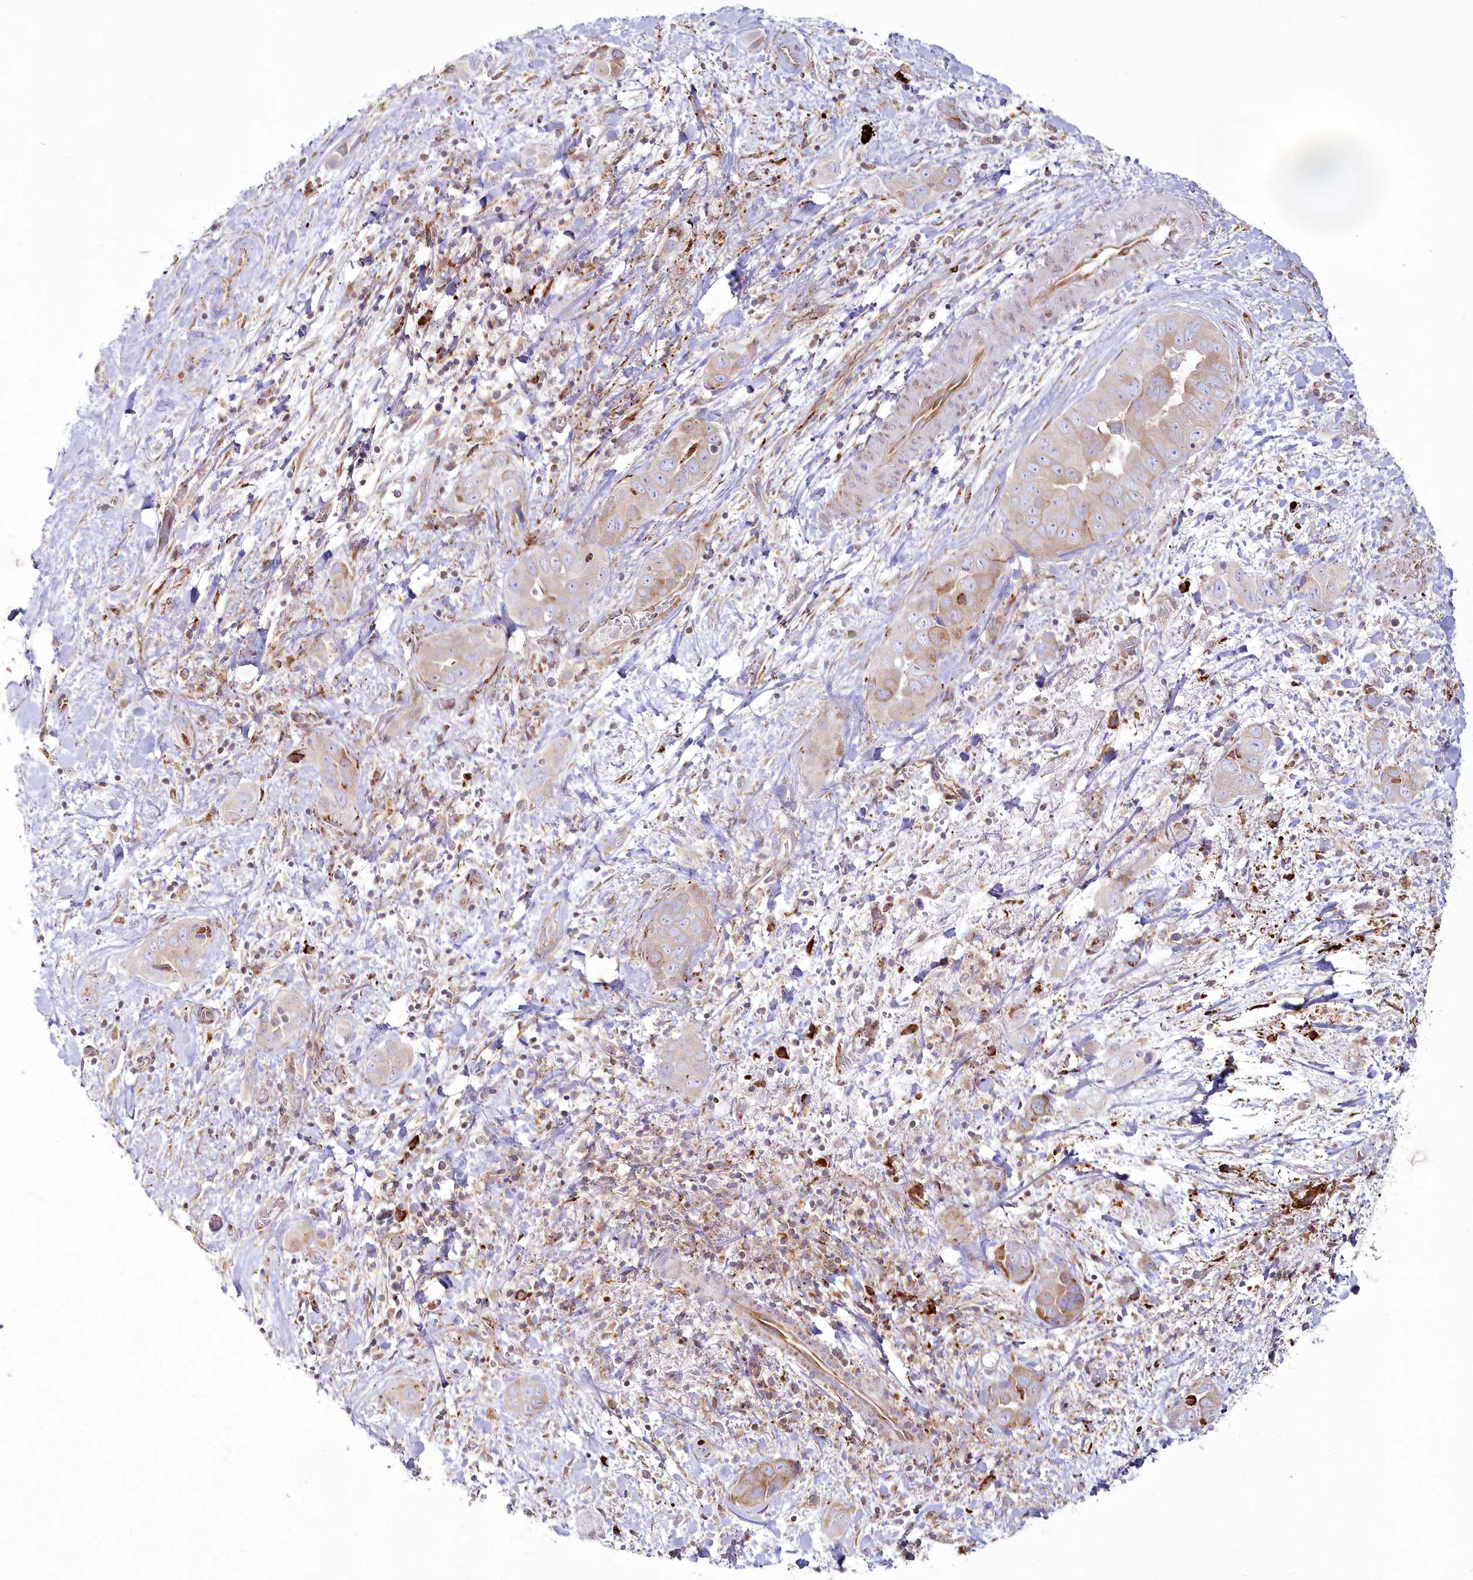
{"staining": {"intensity": "weak", "quantity": "<25%", "location": "cytoplasmic/membranous"}, "tissue": "liver cancer", "cell_type": "Tumor cells", "image_type": "cancer", "snomed": [{"axis": "morphology", "description": "Cholangiocarcinoma"}, {"axis": "topography", "description": "Liver"}], "caption": "The immunohistochemistry histopathology image has no significant expression in tumor cells of liver cancer (cholangiocarcinoma) tissue.", "gene": "POGLUT1", "patient": {"sex": "female", "age": 52}}